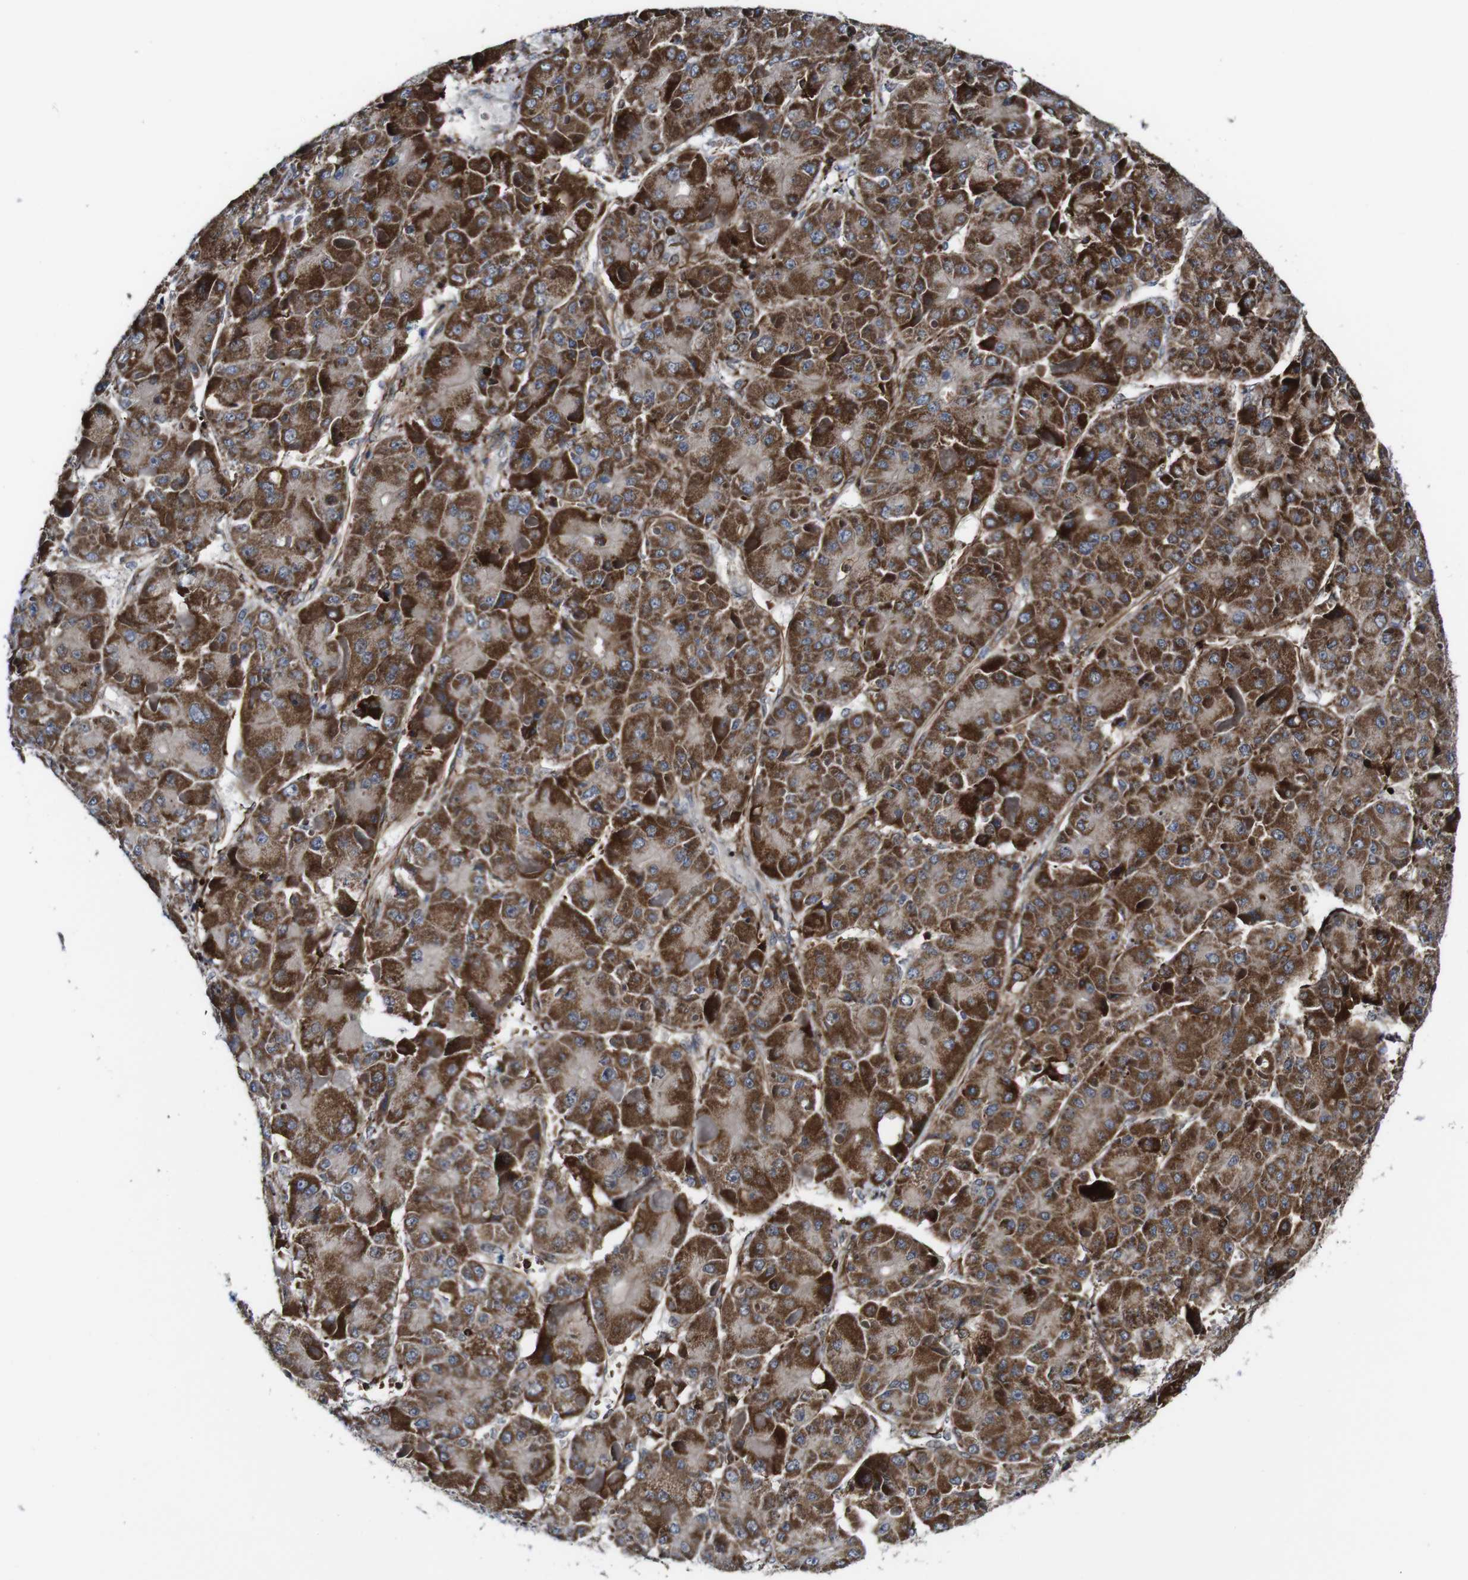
{"staining": {"intensity": "strong", "quantity": ">75%", "location": "cytoplasmic/membranous"}, "tissue": "liver cancer", "cell_type": "Tumor cells", "image_type": "cancer", "snomed": [{"axis": "morphology", "description": "Carcinoma, Hepatocellular, NOS"}, {"axis": "topography", "description": "Liver"}], "caption": "A brown stain labels strong cytoplasmic/membranous staining of a protein in liver hepatocellular carcinoma tumor cells.", "gene": "JAK2", "patient": {"sex": "female", "age": 73}}